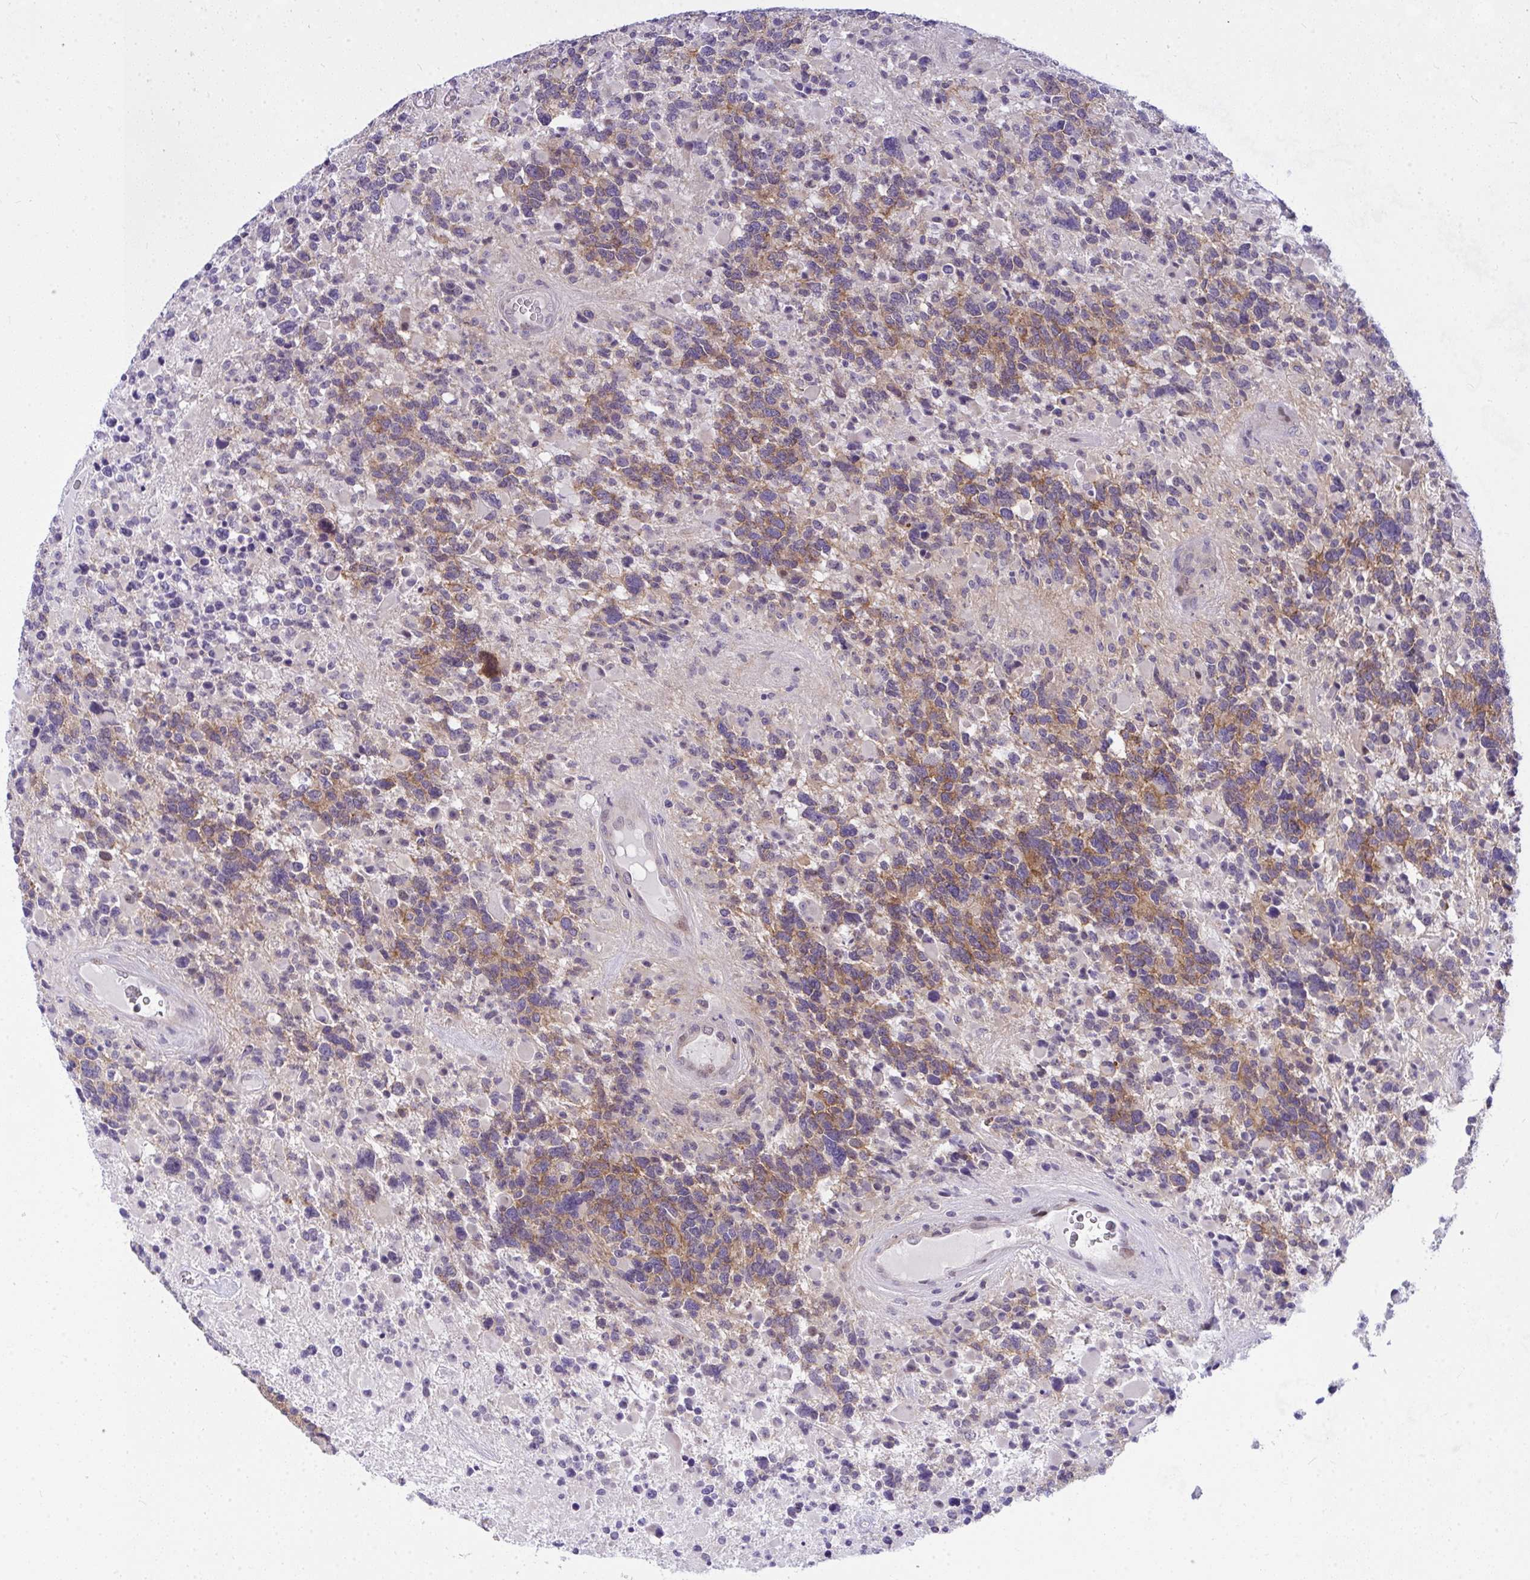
{"staining": {"intensity": "moderate", "quantity": "<25%", "location": "cytoplasmic/membranous"}, "tissue": "glioma", "cell_type": "Tumor cells", "image_type": "cancer", "snomed": [{"axis": "morphology", "description": "Glioma, malignant, High grade"}, {"axis": "topography", "description": "Brain"}], "caption": "Glioma tissue reveals moderate cytoplasmic/membranous expression in approximately <25% of tumor cells", "gene": "NFXL1", "patient": {"sex": "female", "age": 40}}